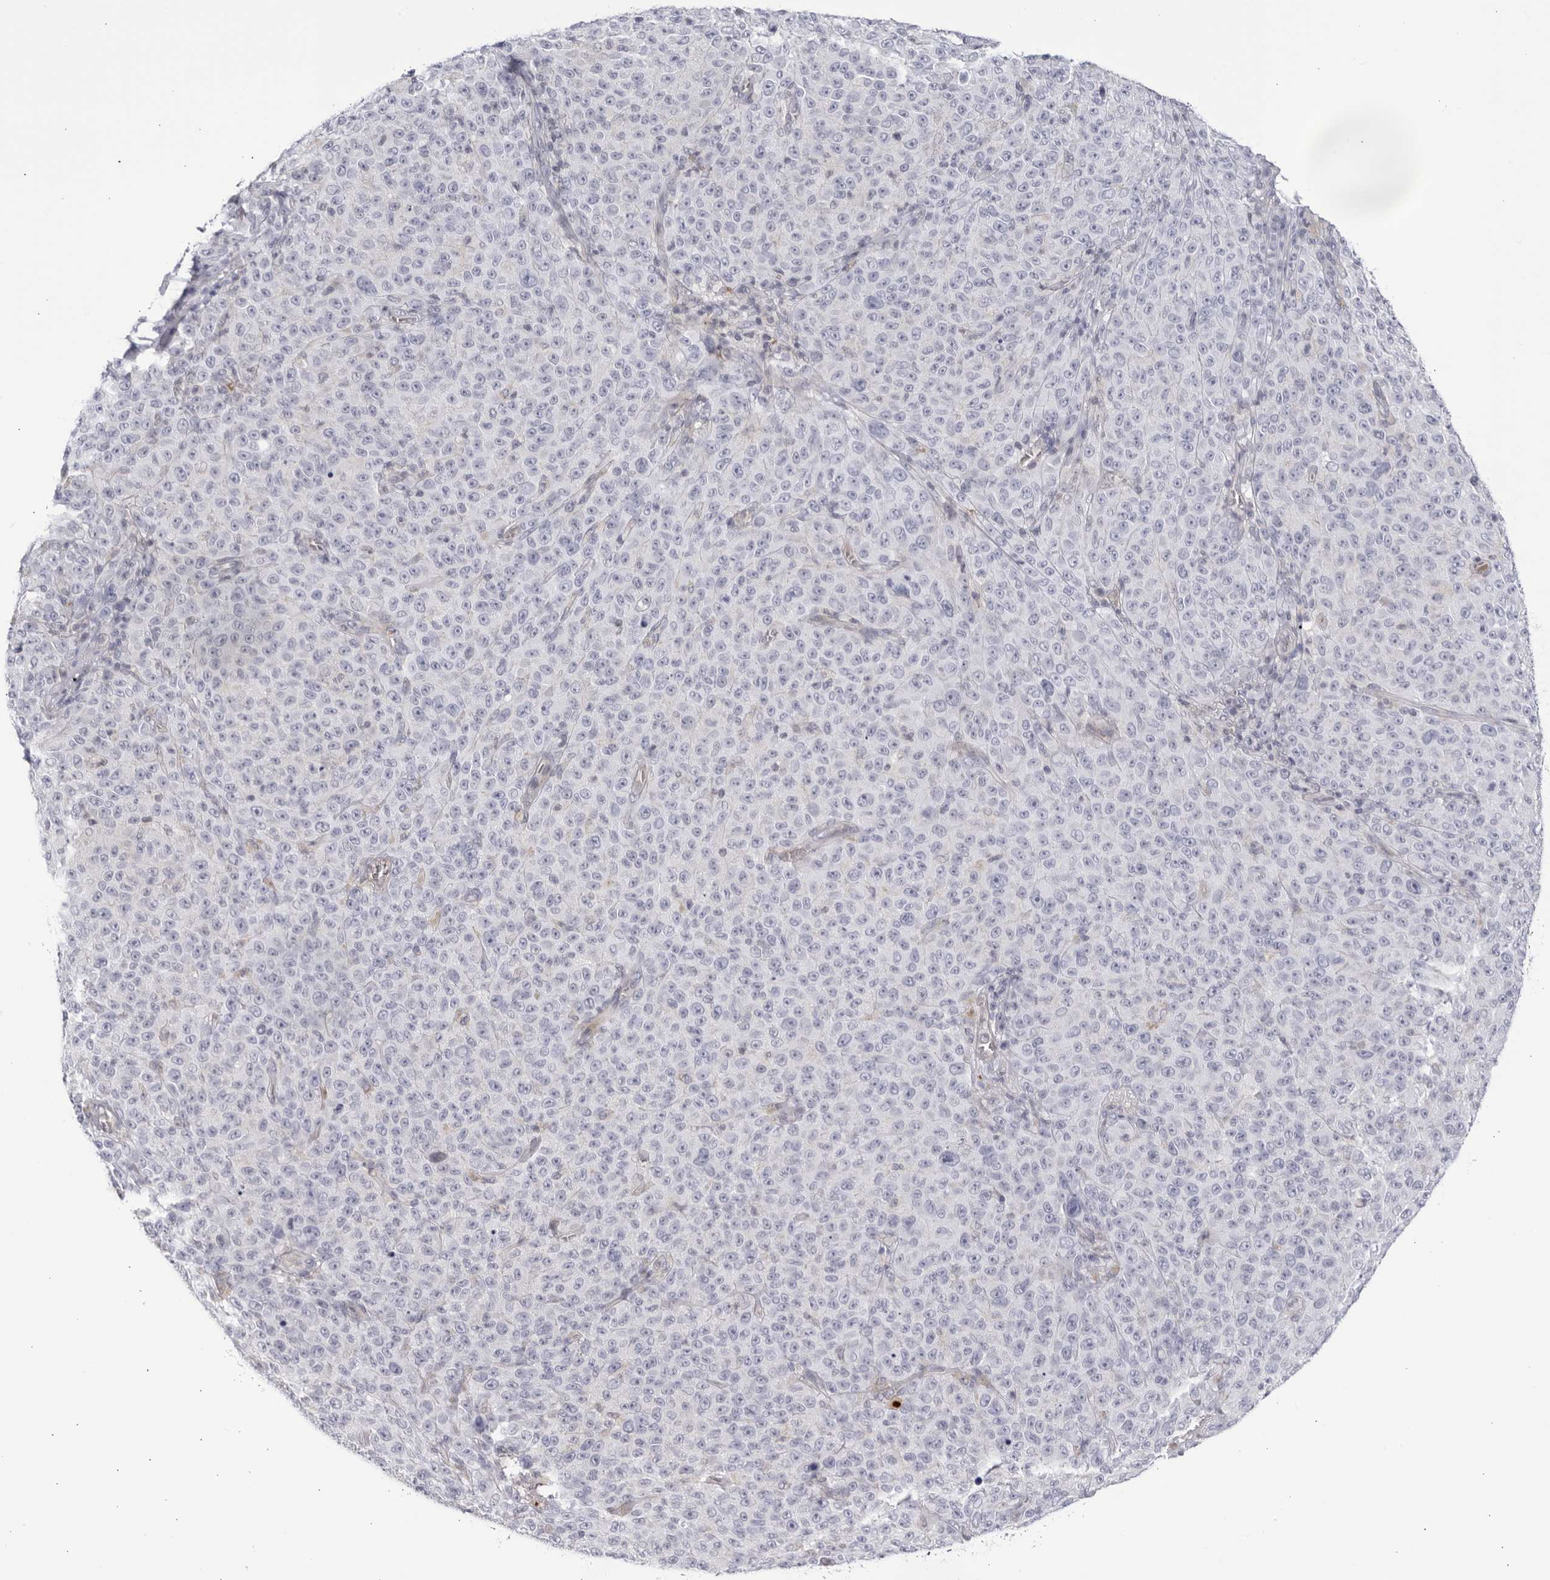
{"staining": {"intensity": "negative", "quantity": "none", "location": "none"}, "tissue": "melanoma", "cell_type": "Tumor cells", "image_type": "cancer", "snomed": [{"axis": "morphology", "description": "Malignant melanoma, NOS"}, {"axis": "topography", "description": "Skin"}], "caption": "Tumor cells show no significant protein staining in malignant melanoma.", "gene": "CNBD1", "patient": {"sex": "female", "age": 82}}